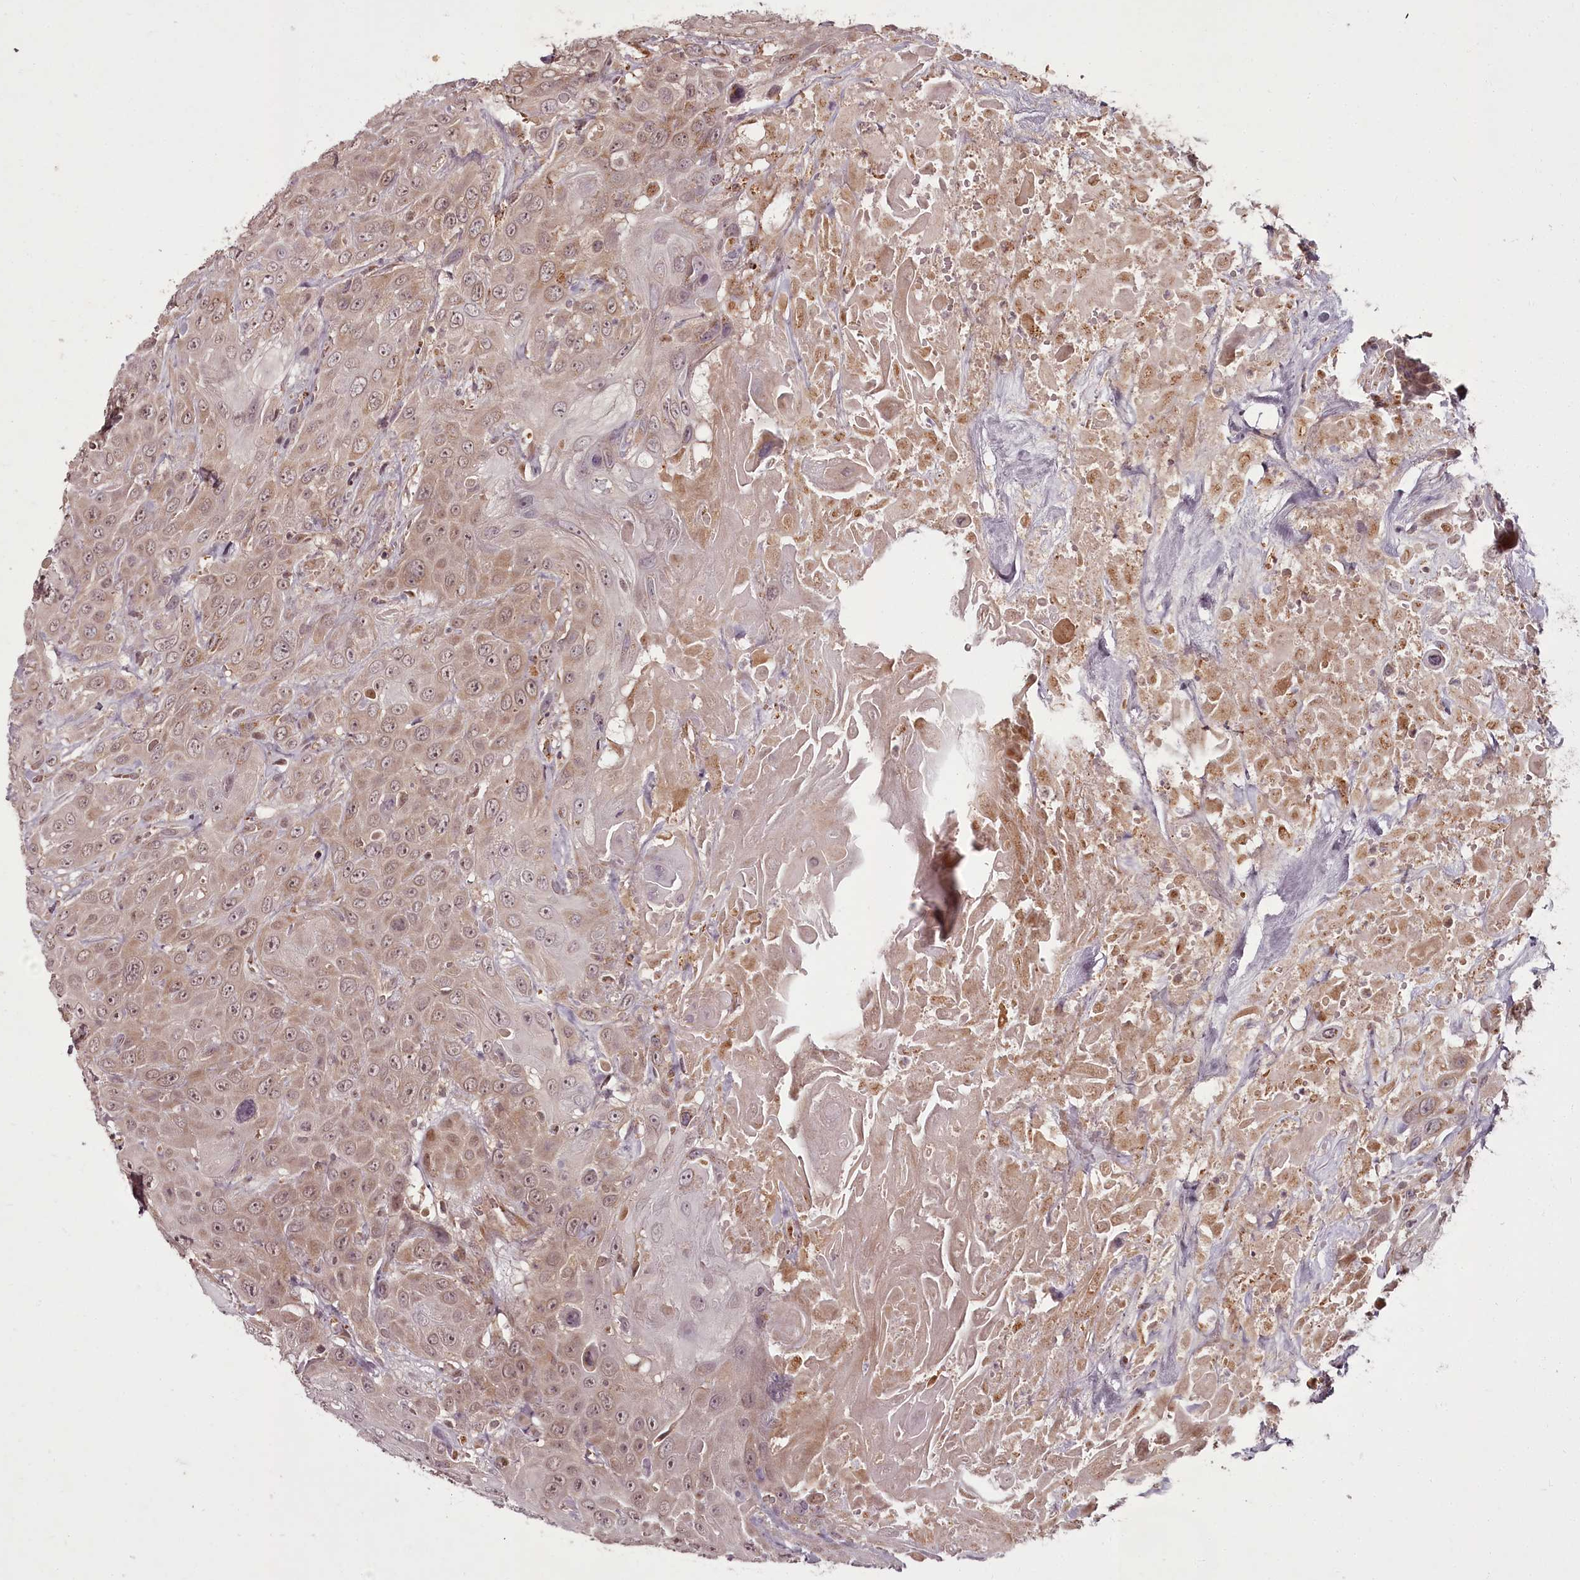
{"staining": {"intensity": "weak", "quantity": ">75%", "location": "cytoplasmic/membranous"}, "tissue": "head and neck cancer", "cell_type": "Tumor cells", "image_type": "cancer", "snomed": [{"axis": "morphology", "description": "Squamous cell carcinoma, NOS"}, {"axis": "topography", "description": "Head-Neck"}], "caption": "Human head and neck squamous cell carcinoma stained for a protein (brown) displays weak cytoplasmic/membranous positive expression in approximately >75% of tumor cells.", "gene": "PCBP2", "patient": {"sex": "male", "age": 81}}